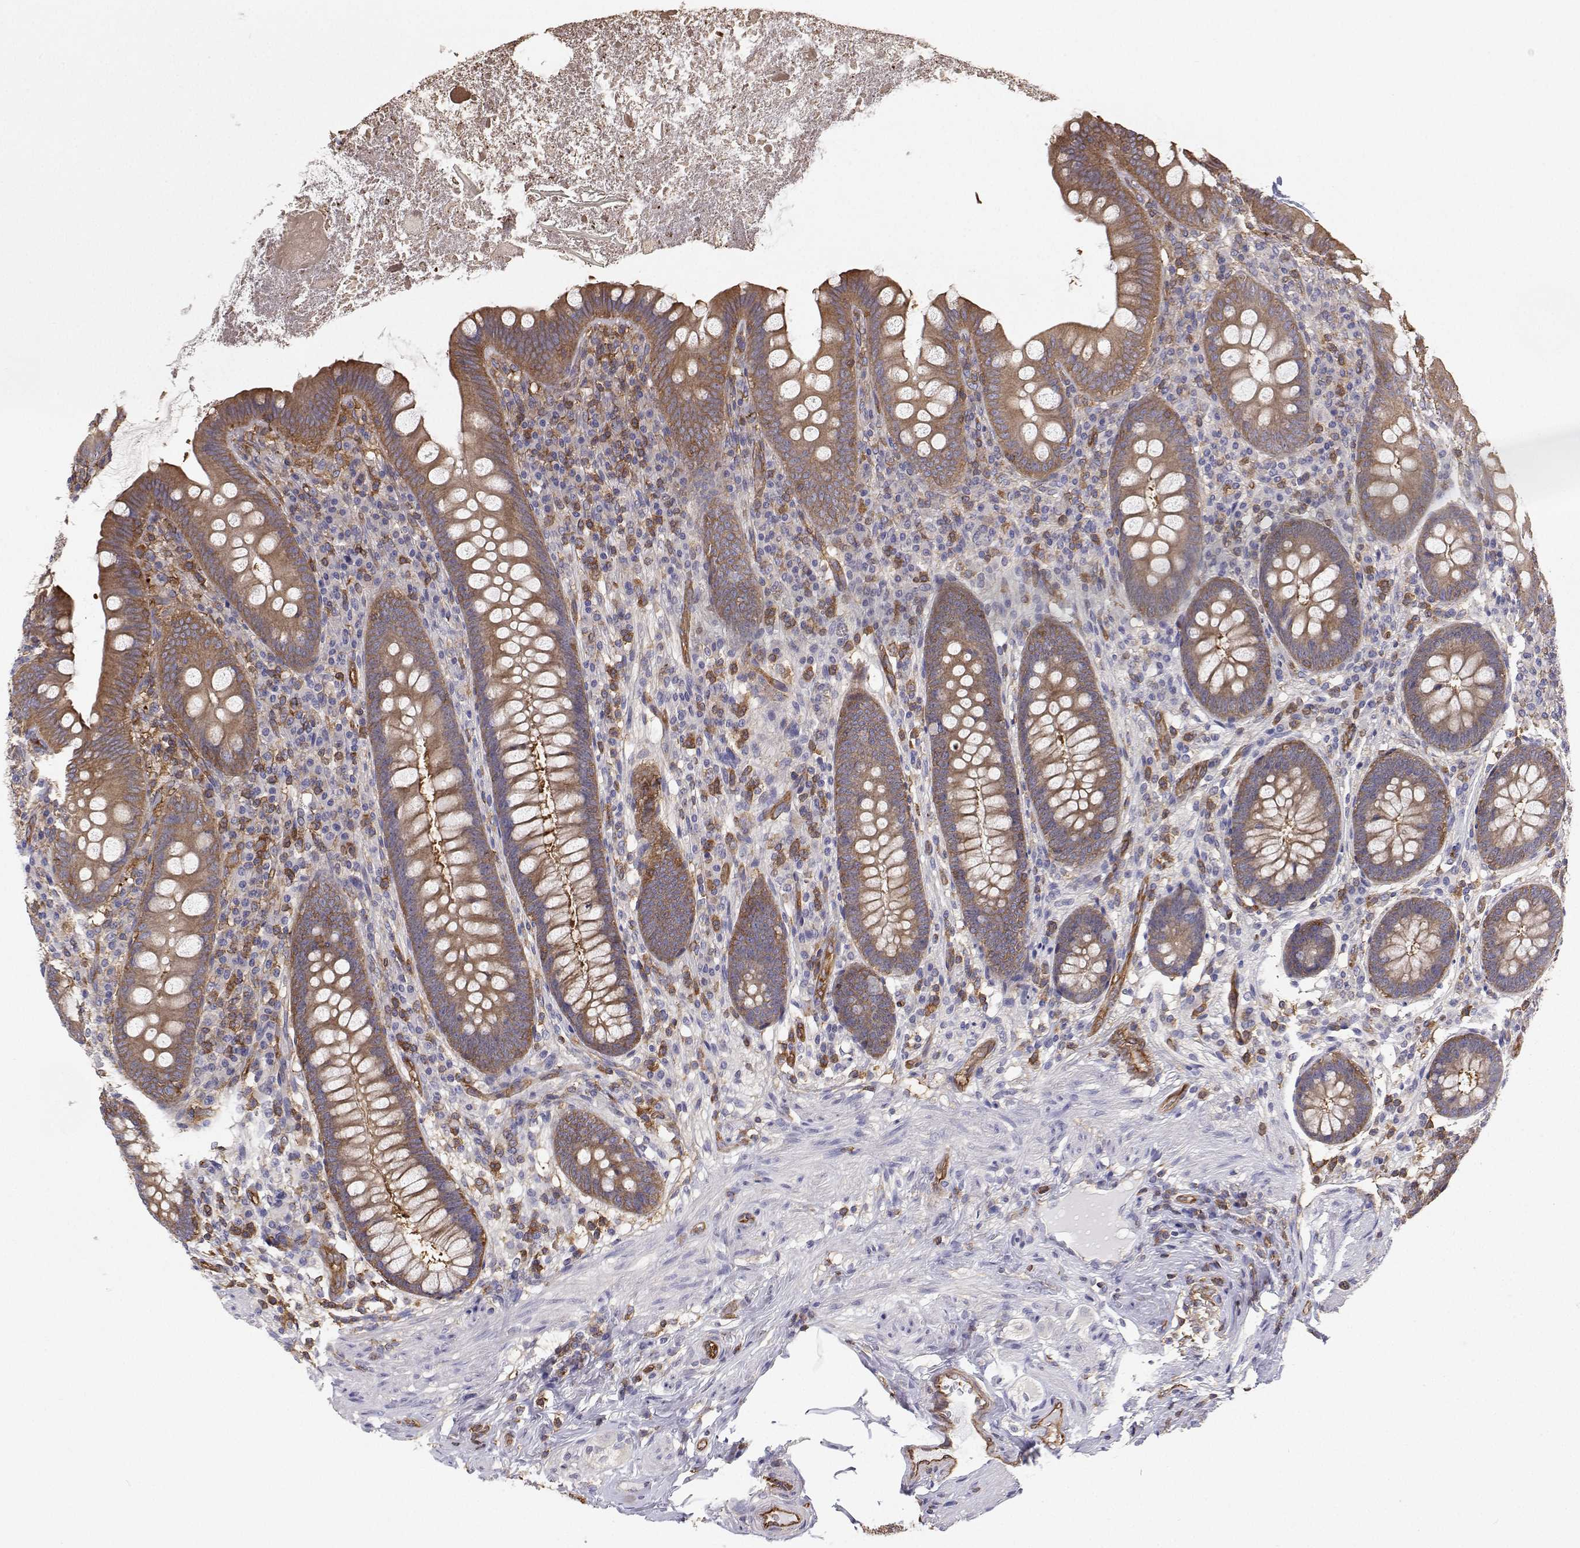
{"staining": {"intensity": "moderate", "quantity": ">75%", "location": "cytoplasmic/membranous"}, "tissue": "appendix", "cell_type": "Glandular cells", "image_type": "normal", "snomed": [{"axis": "morphology", "description": "Normal tissue, NOS"}, {"axis": "topography", "description": "Appendix"}], "caption": "This image reveals benign appendix stained with immunohistochemistry (IHC) to label a protein in brown. The cytoplasmic/membranous of glandular cells show moderate positivity for the protein. Nuclei are counter-stained blue.", "gene": "MYH9", "patient": {"sex": "male", "age": 71}}